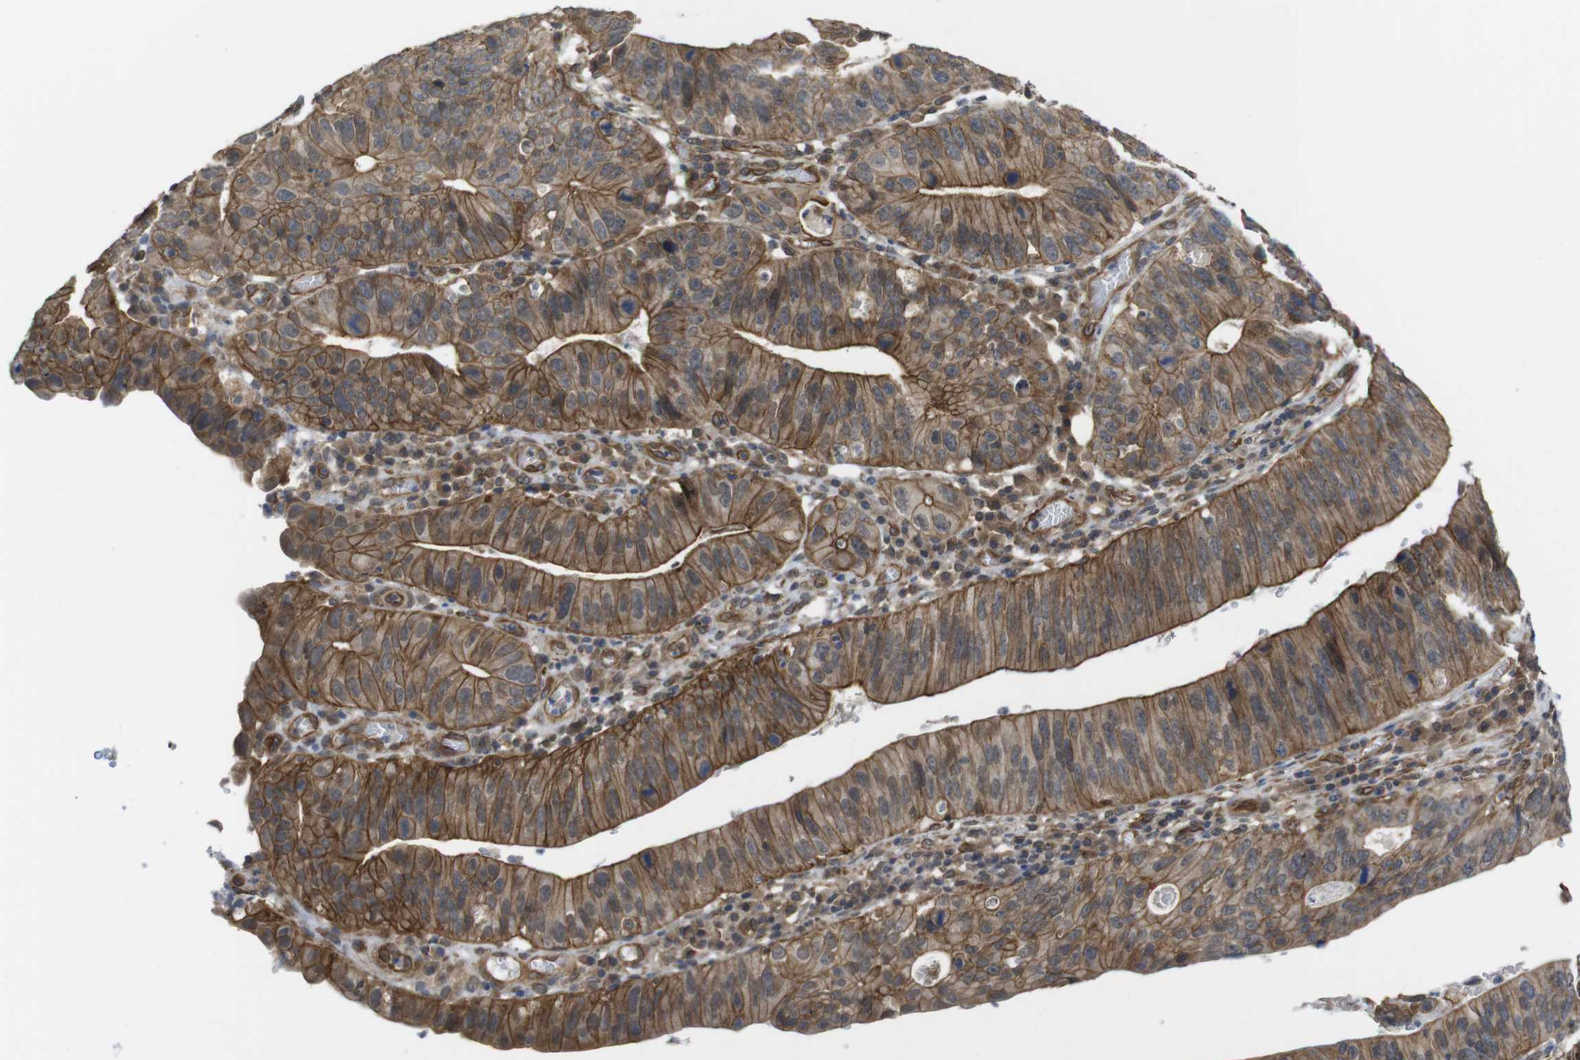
{"staining": {"intensity": "moderate", "quantity": ">75%", "location": "cytoplasmic/membranous"}, "tissue": "stomach cancer", "cell_type": "Tumor cells", "image_type": "cancer", "snomed": [{"axis": "morphology", "description": "Adenocarcinoma, NOS"}, {"axis": "topography", "description": "Stomach"}], "caption": "Immunohistochemical staining of stomach cancer (adenocarcinoma) demonstrates moderate cytoplasmic/membranous protein staining in approximately >75% of tumor cells.", "gene": "ZDHHC5", "patient": {"sex": "male", "age": 59}}